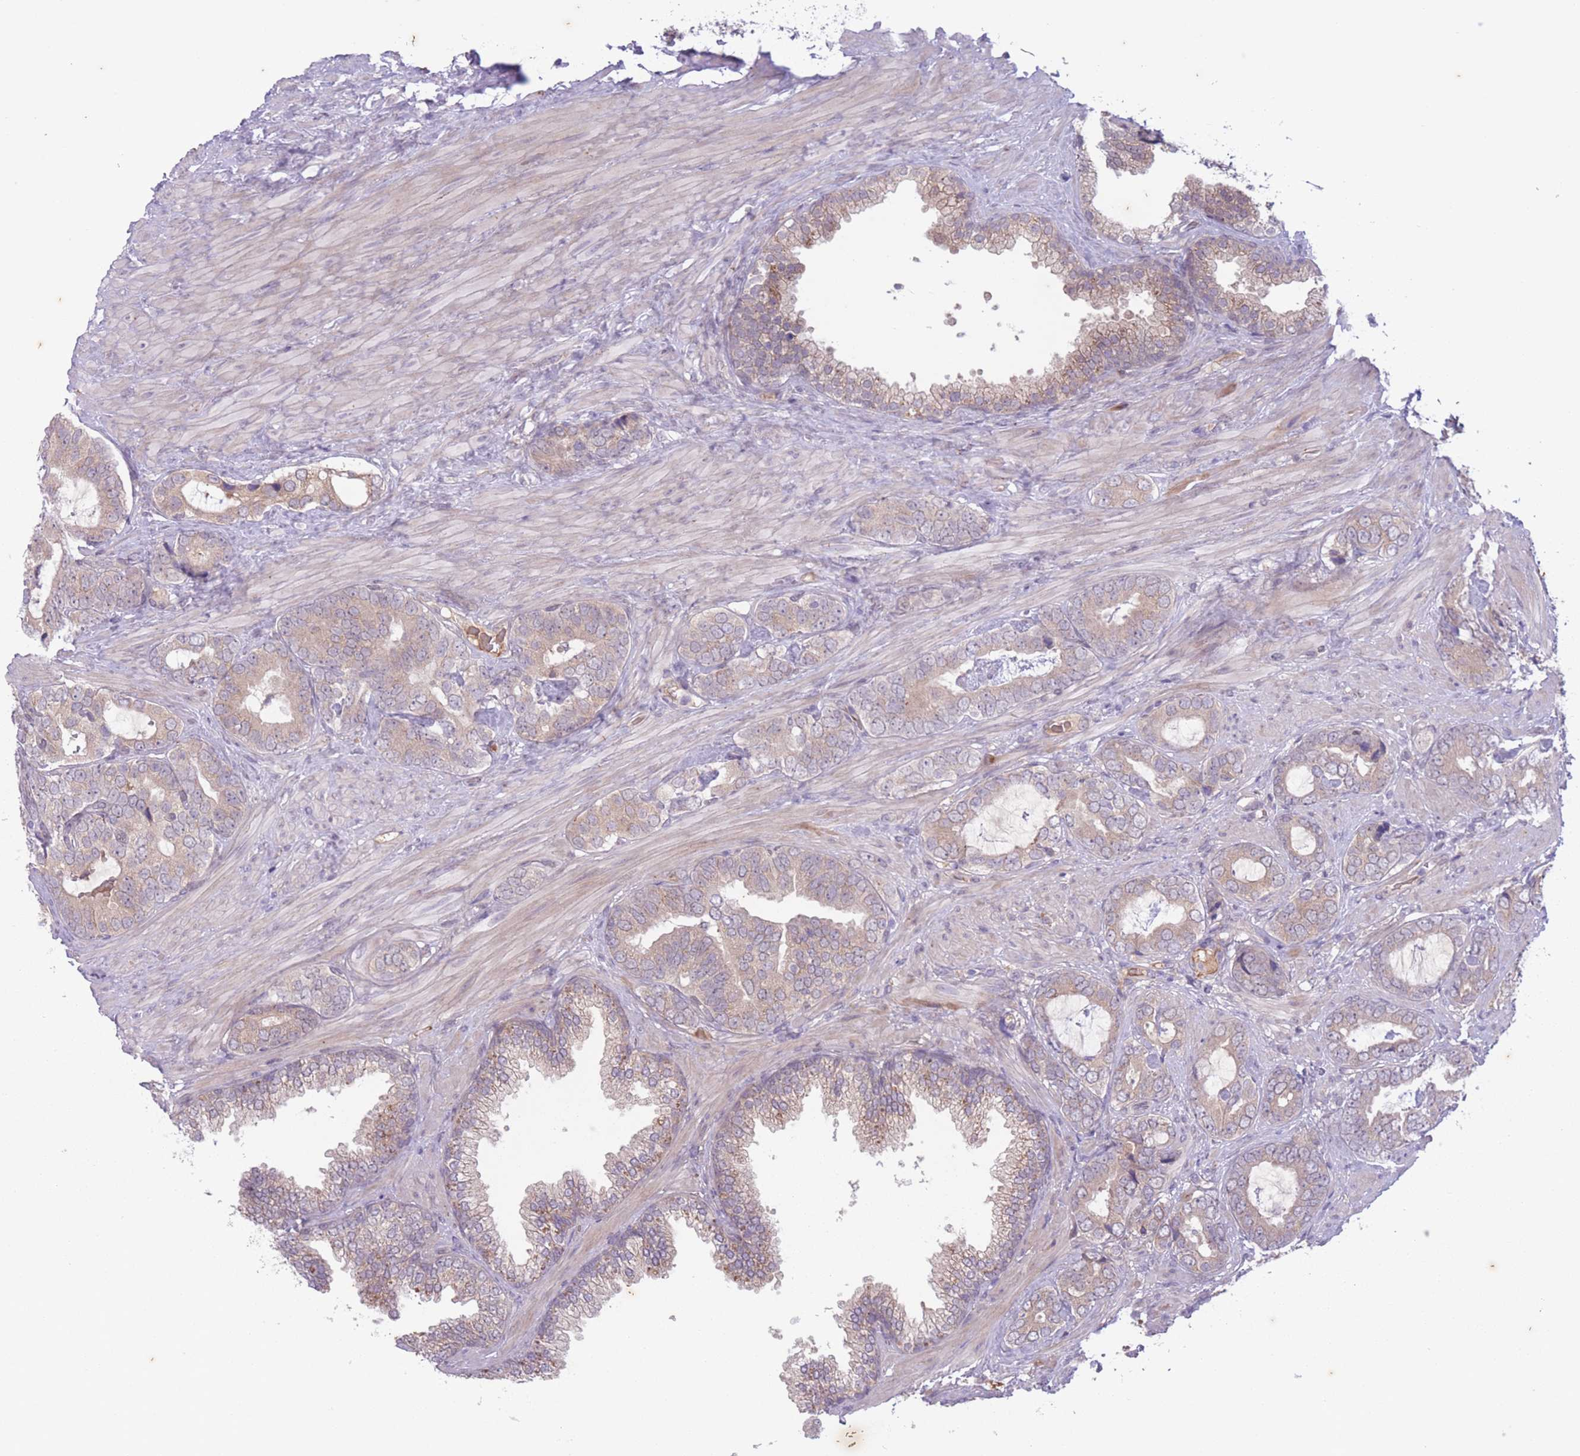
{"staining": {"intensity": "weak", "quantity": ">75%", "location": "cytoplasmic/membranous"}, "tissue": "prostate cancer", "cell_type": "Tumor cells", "image_type": "cancer", "snomed": [{"axis": "morphology", "description": "Adenocarcinoma, High grade"}, {"axis": "topography", "description": "Prostate"}], "caption": "DAB (3,3'-diaminobenzidine) immunohistochemical staining of human prostate cancer demonstrates weak cytoplasmic/membranous protein staining in approximately >75% of tumor cells.", "gene": "ARPIN", "patient": {"sex": "male", "age": 71}}